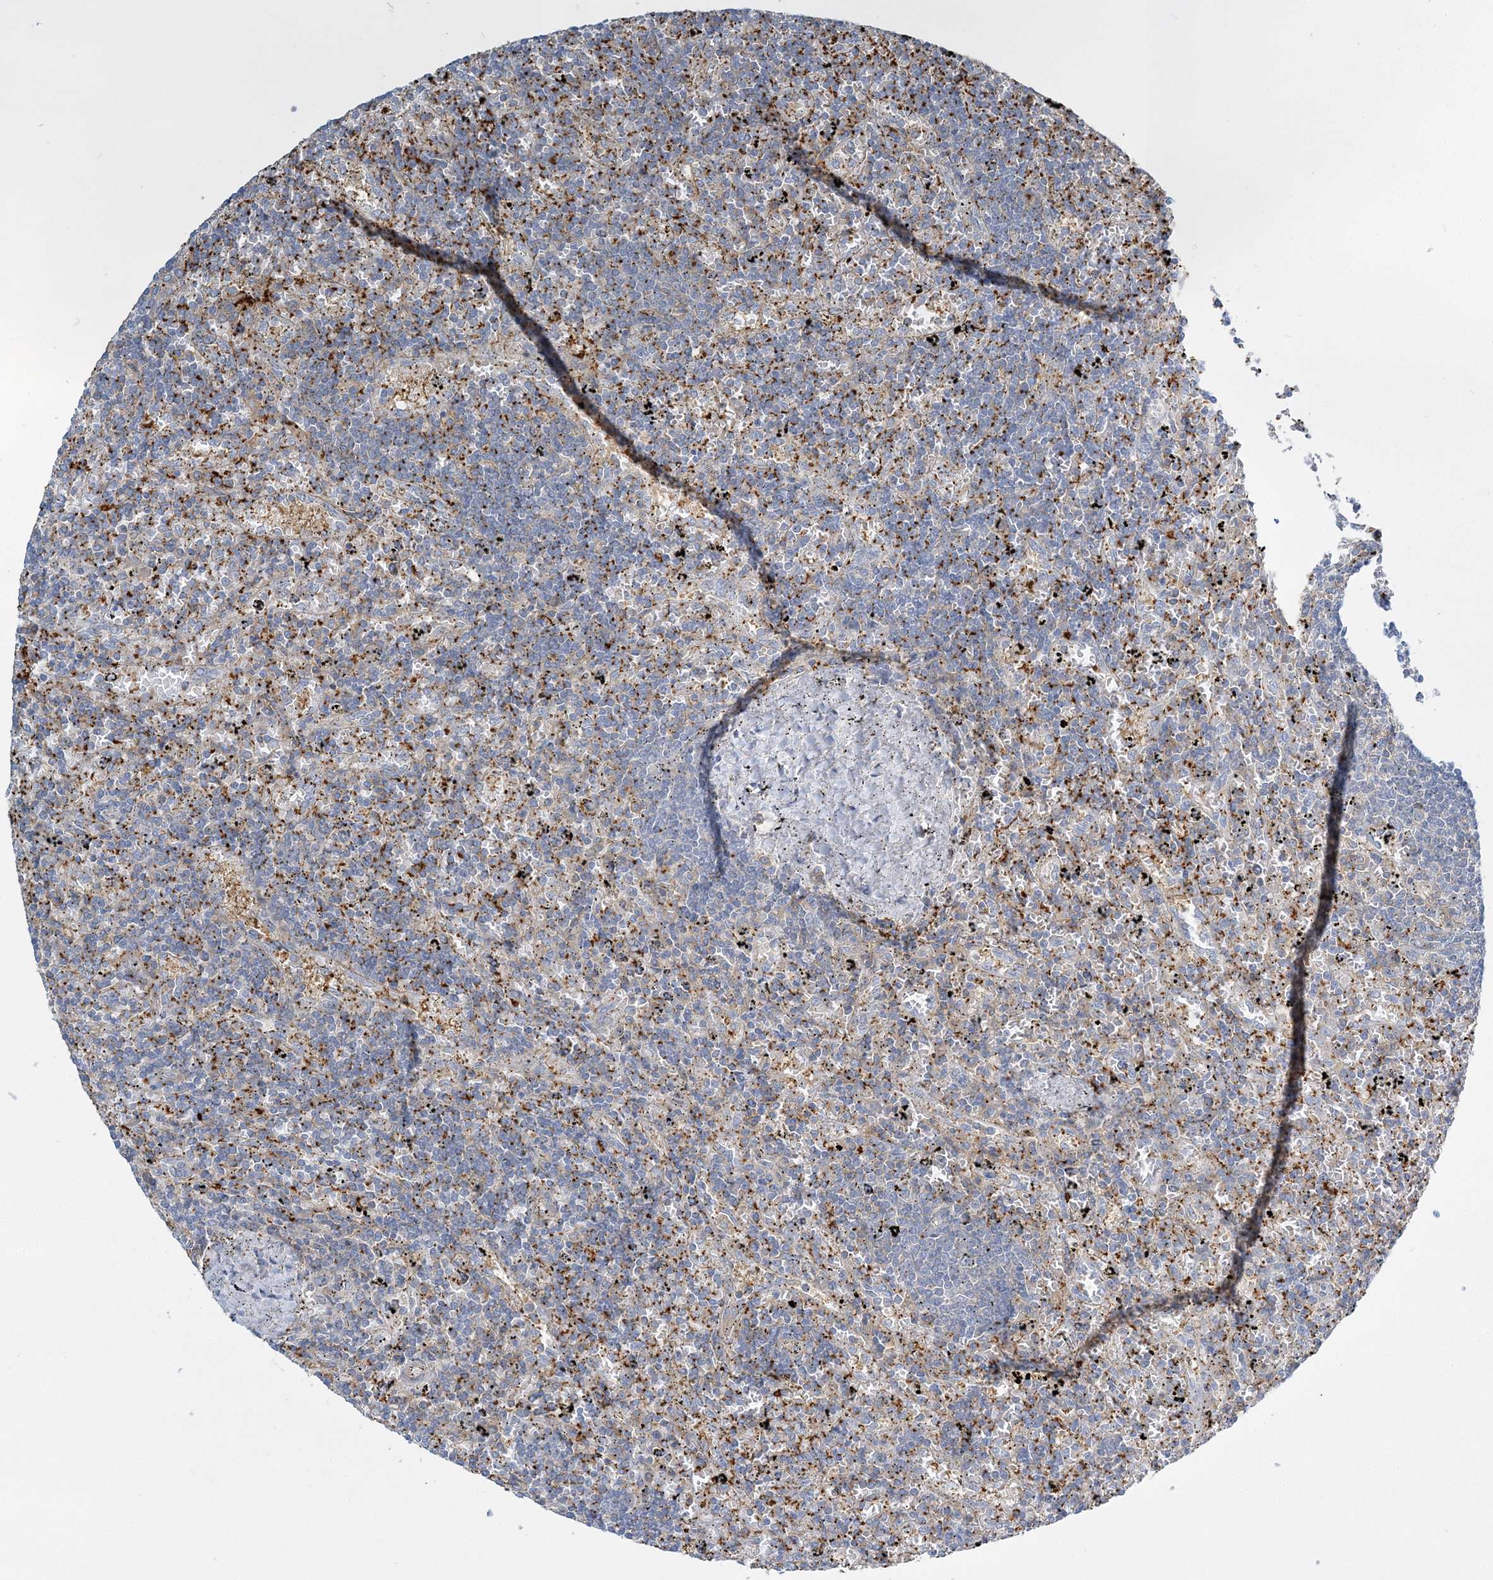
{"staining": {"intensity": "negative", "quantity": "none", "location": "none"}, "tissue": "lymphoma", "cell_type": "Tumor cells", "image_type": "cancer", "snomed": [{"axis": "morphology", "description": "Malignant lymphoma, non-Hodgkin's type, Low grade"}, {"axis": "topography", "description": "Spleen"}], "caption": "Immunohistochemical staining of human lymphoma reveals no significant expression in tumor cells. (Brightfield microscopy of DAB immunohistochemistry (IHC) at high magnification).", "gene": "CUEDC2", "patient": {"sex": "male", "age": 76}}